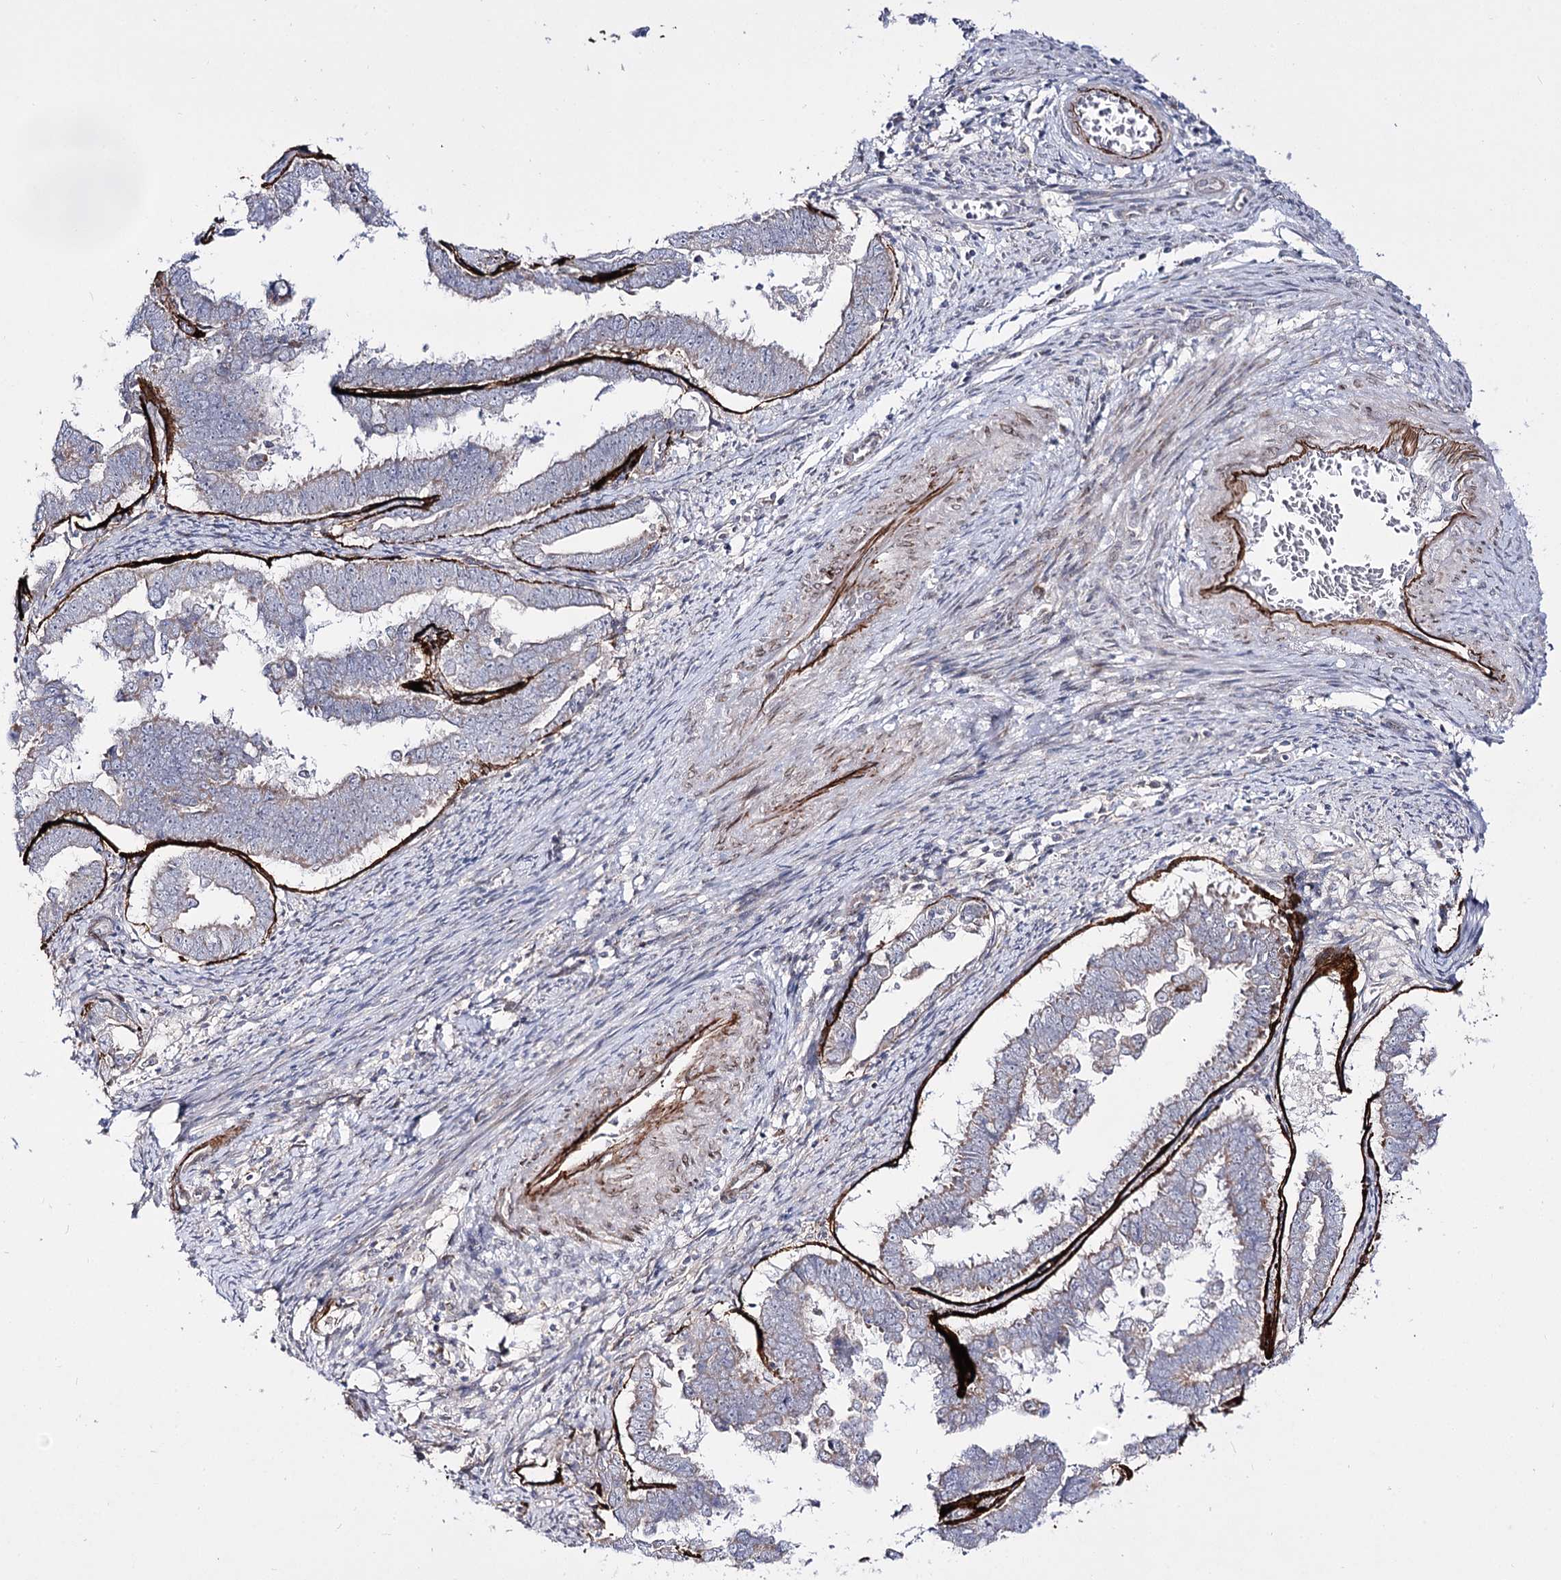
{"staining": {"intensity": "negative", "quantity": "none", "location": "none"}, "tissue": "endometrial cancer", "cell_type": "Tumor cells", "image_type": "cancer", "snomed": [{"axis": "morphology", "description": "Adenocarcinoma, NOS"}, {"axis": "topography", "description": "Endometrium"}], "caption": "Immunohistochemical staining of human endometrial adenocarcinoma demonstrates no significant positivity in tumor cells.", "gene": "C11orf80", "patient": {"sex": "female", "age": 75}}